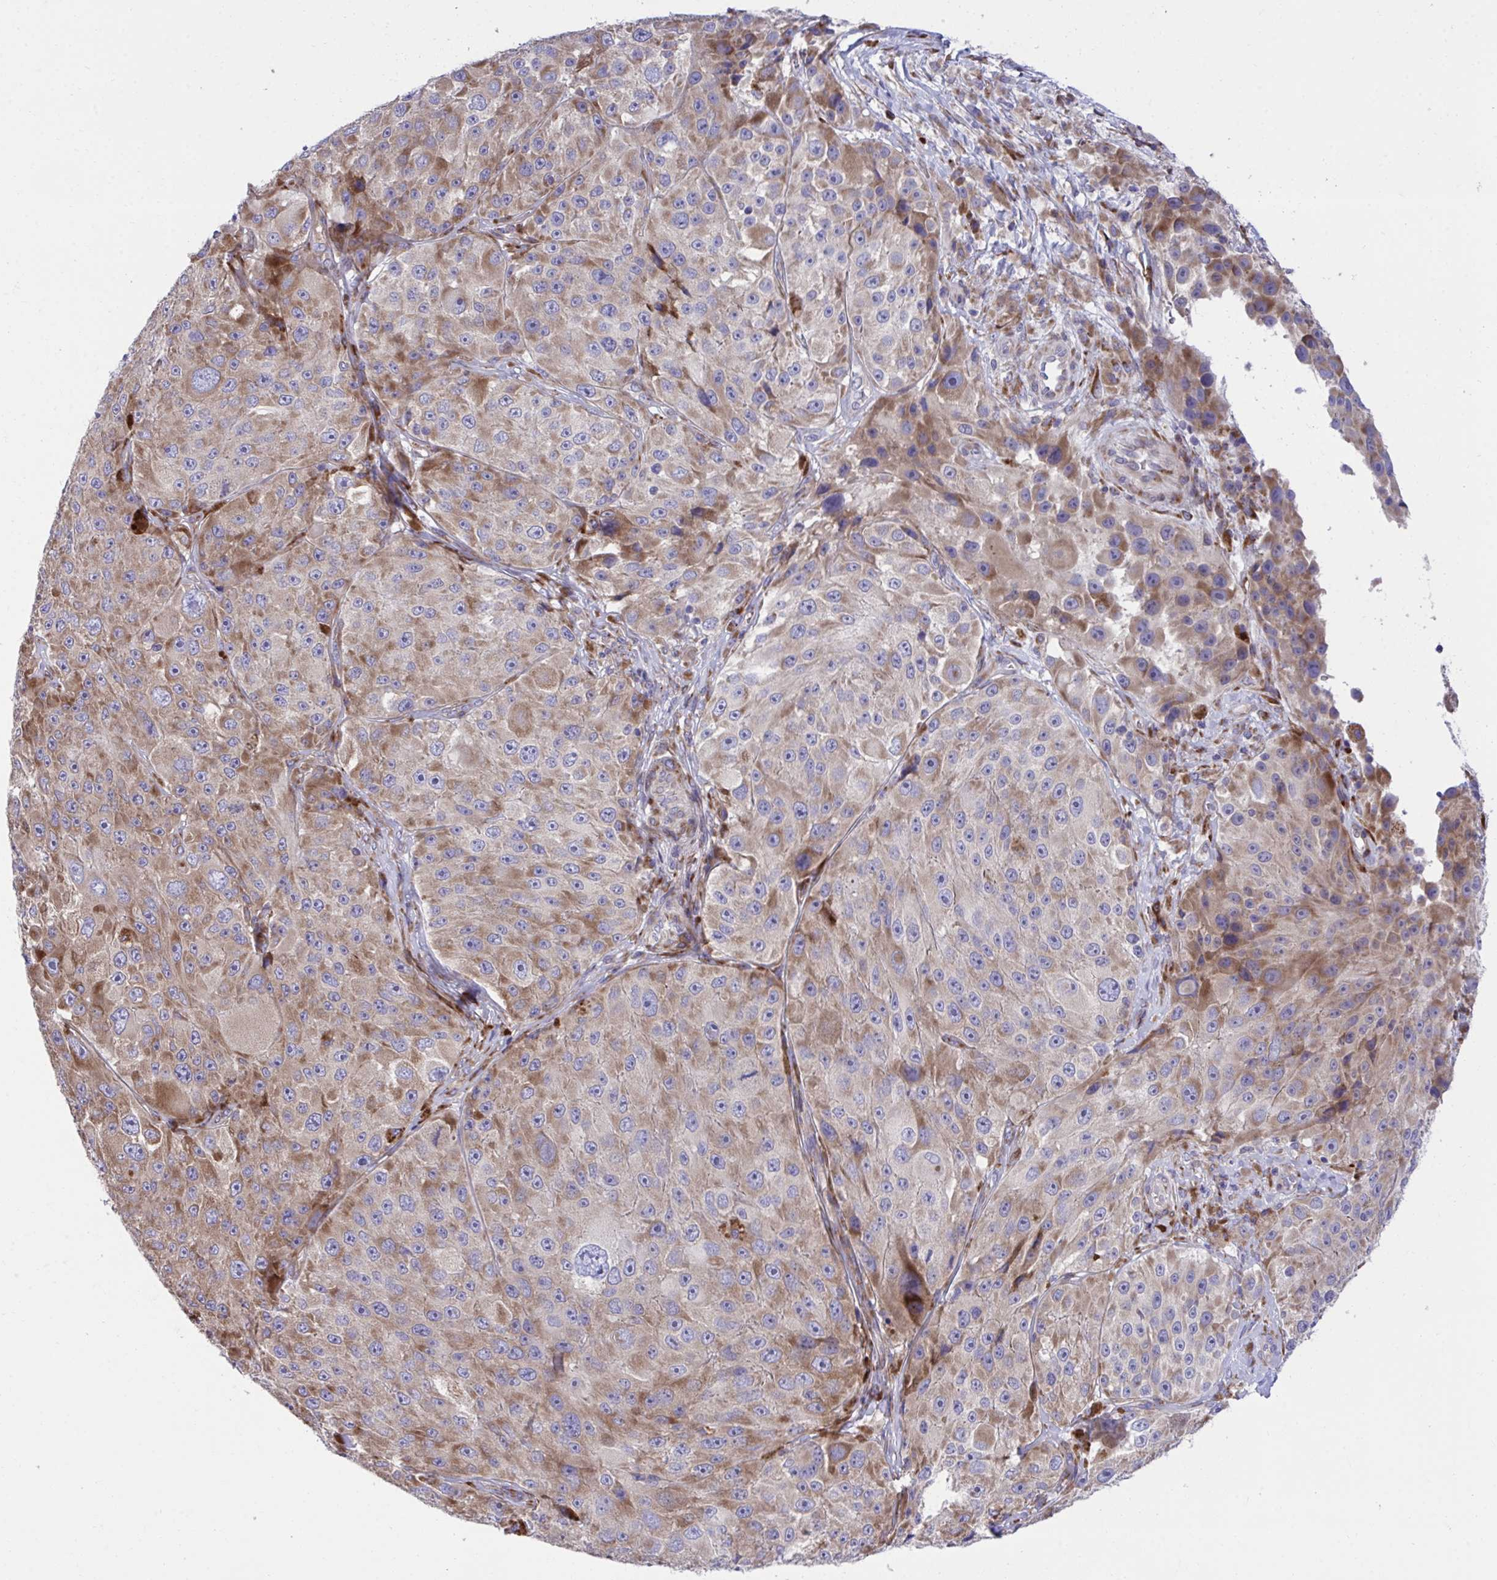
{"staining": {"intensity": "moderate", "quantity": ">75%", "location": "cytoplasmic/membranous"}, "tissue": "melanoma", "cell_type": "Tumor cells", "image_type": "cancer", "snomed": [{"axis": "morphology", "description": "Malignant melanoma, Metastatic site"}, {"axis": "topography", "description": "Lymph node"}], "caption": "Protein expression analysis of human malignant melanoma (metastatic site) reveals moderate cytoplasmic/membranous positivity in about >75% of tumor cells.", "gene": "RPS15", "patient": {"sex": "male", "age": 62}}